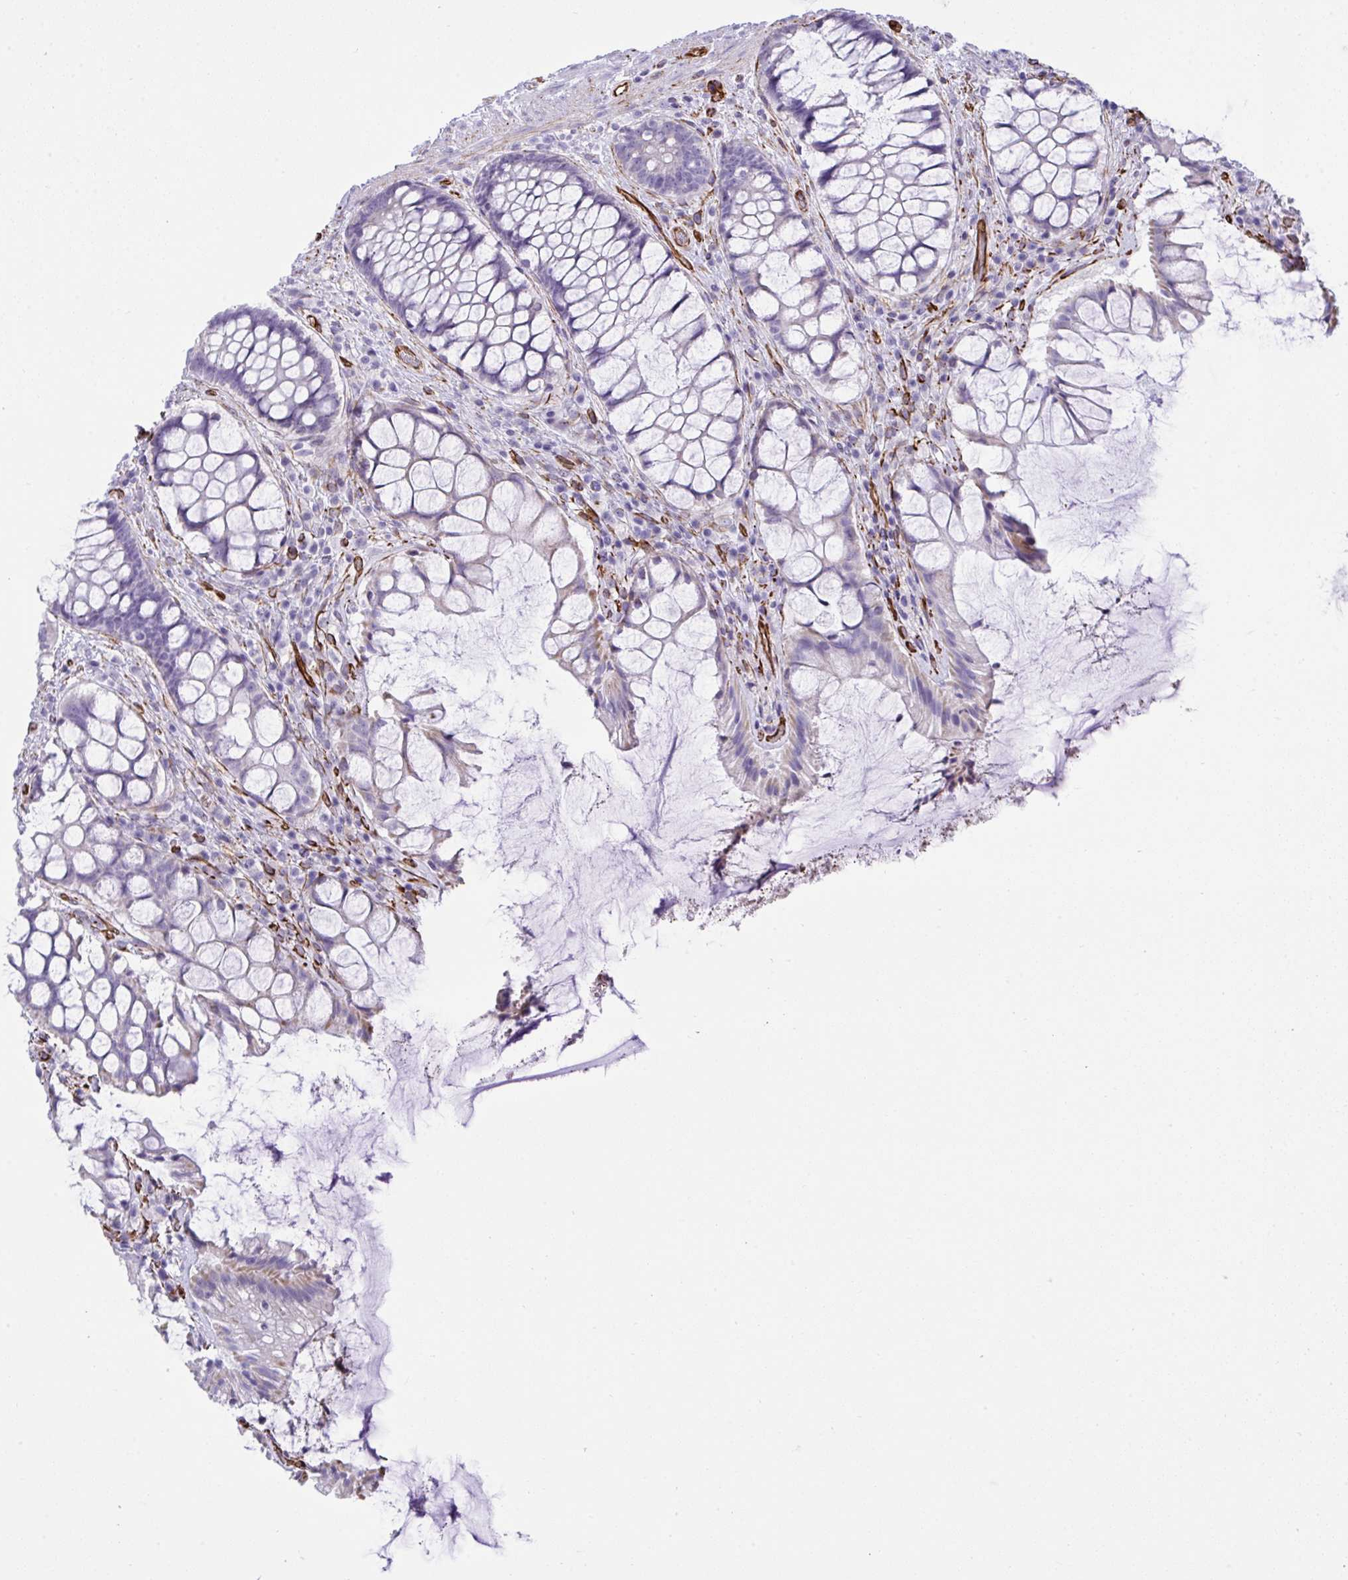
{"staining": {"intensity": "negative", "quantity": "none", "location": "none"}, "tissue": "rectum", "cell_type": "Glandular cells", "image_type": "normal", "snomed": [{"axis": "morphology", "description": "Normal tissue, NOS"}, {"axis": "topography", "description": "Rectum"}], "caption": "There is no significant expression in glandular cells of rectum. Brightfield microscopy of immunohistochemistry stained with DAB (brown) and hematoxylin (blue), captured at high magnification.", "gene": "SLC35B1", "patient": {"sex": "female", "age": 58}}